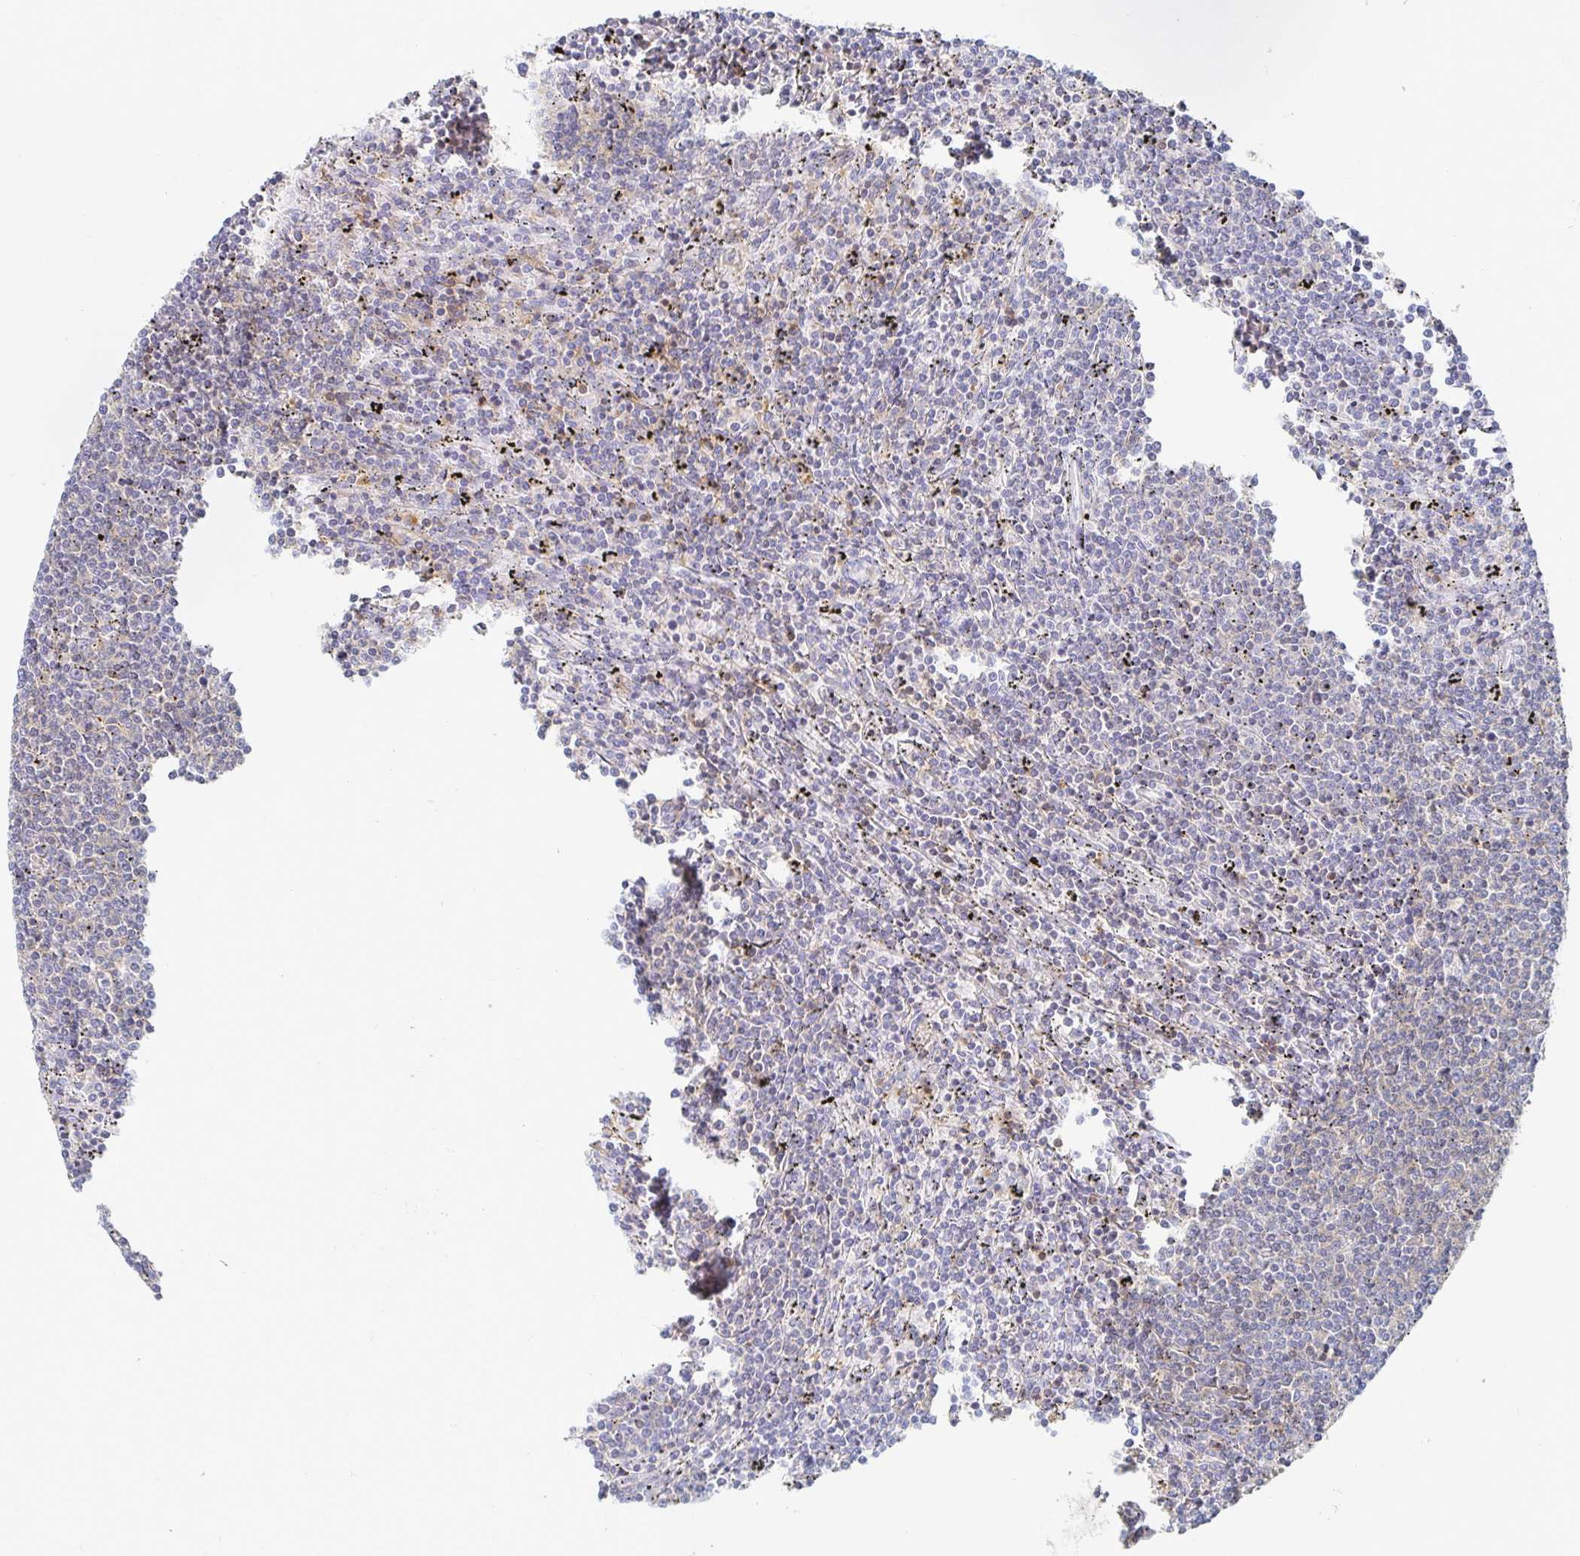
{"staining": {"intensity": "negative", "quantity": "none", "location": "none"}, "tissue": "lymphoma", "cell_type": "Tumor cells", "image_type": "cancer", "snomed": [{"axis": "morphology", "description": "Malignant lymphoma, non-Hodgkin's type, Low grade"}, {"axis": "topography", "description": "Spleen"}], "caption": "Immunohistochemical staining of human low-grade malignant lymphoma, non-Hodgkin's type reveals no significant staining in tumor cells.", "gene": "PIK3CD", "patient": {"sex": "female", "age": 50}}